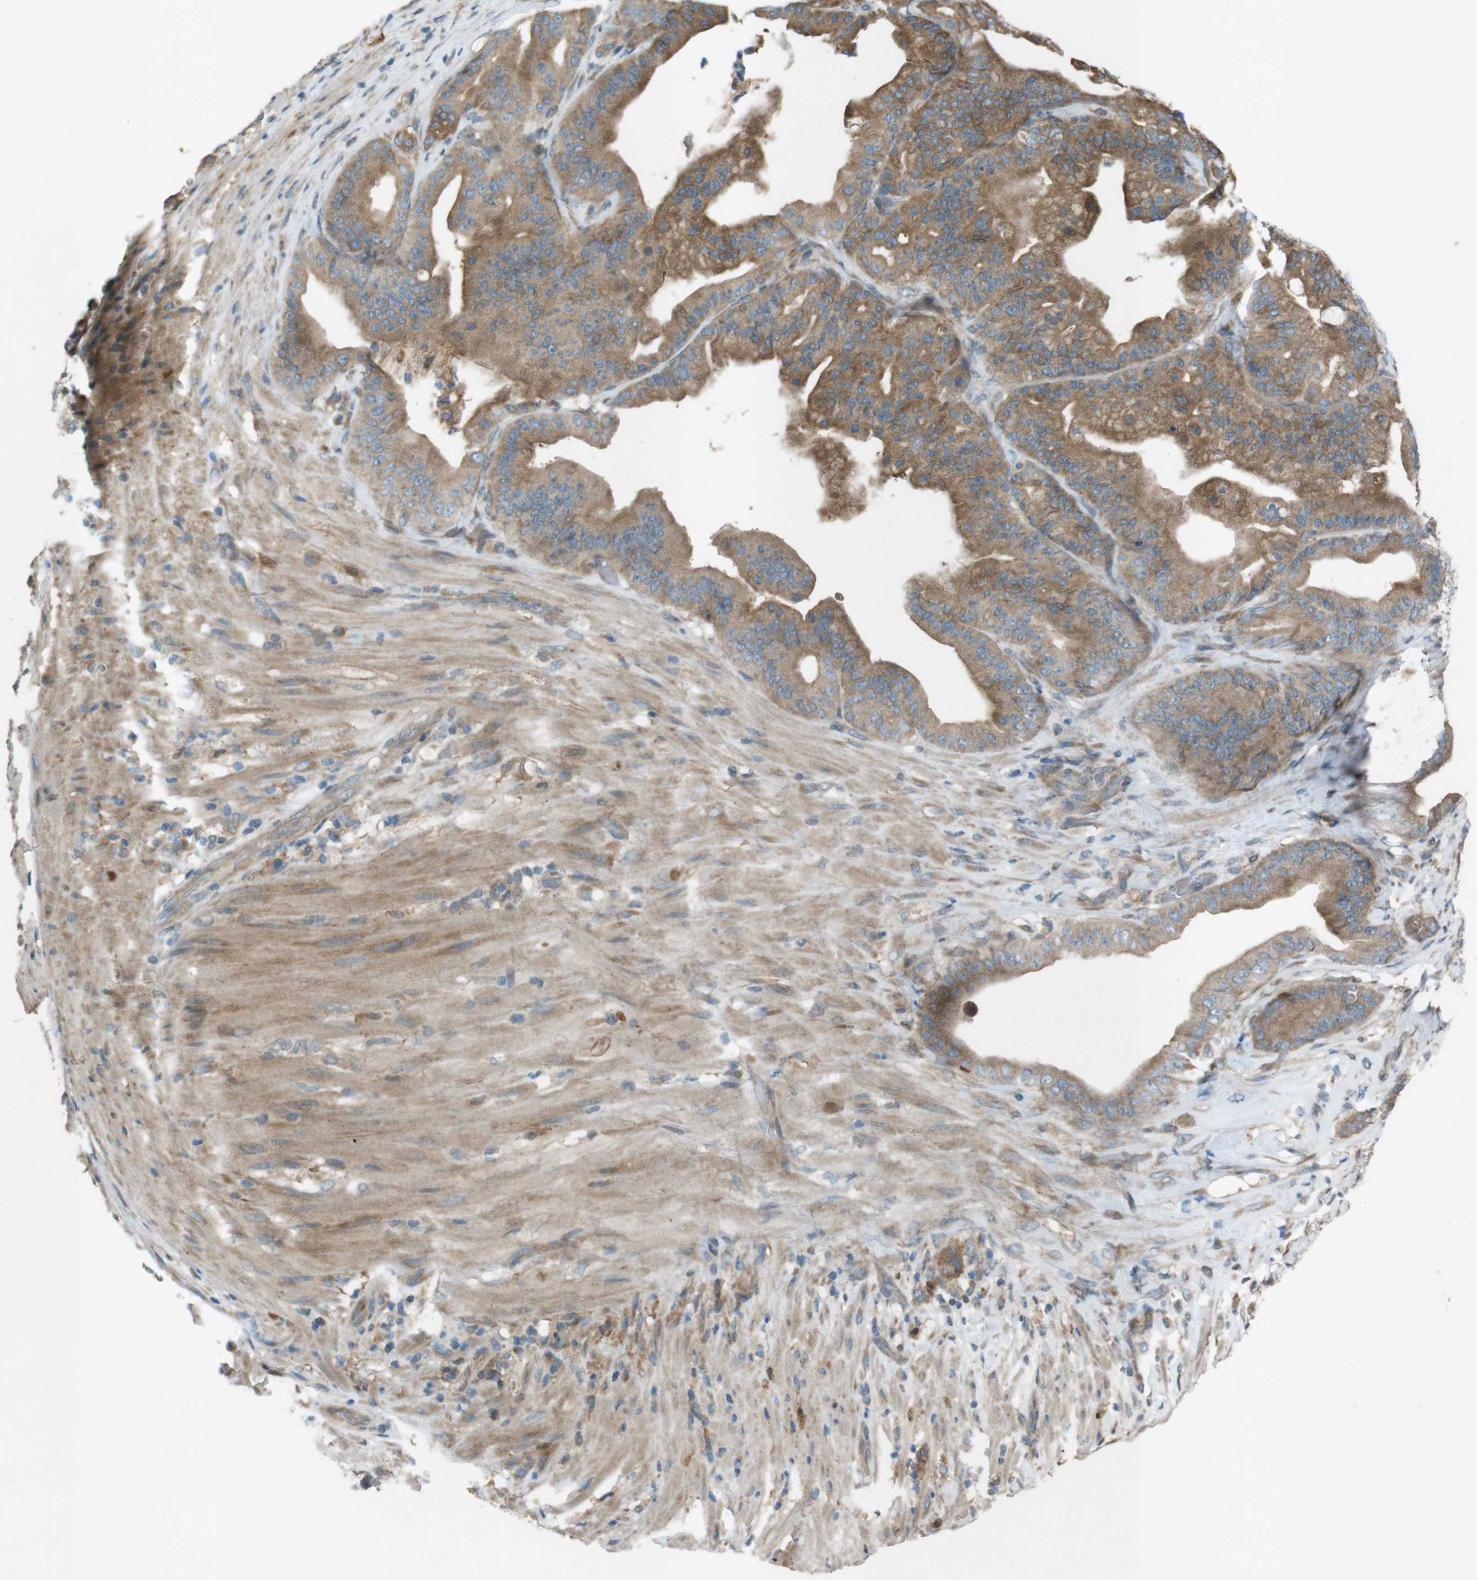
{"staining": {"intensity": "moderate", "quantity": ">75%", "location": "cytoplasmic/membranous"}, "tissue": "pancreatic cancer", "cell_type": "Tumor cells", "image_type": "cancer", "snomed": [{"axis": "morphology", "description": "Adenocarcinoma, NOS"}, {"axis": "topography", "description": "Pancreas"}], "caption": "A photomicrograph of human pancreatic cancer stained for a protein demonstrates moderate cytoplasmic/membranous brown staining in tumor cells.", "gene": "TMEM41B", "patient": {"sex": "male", "age": 63}}